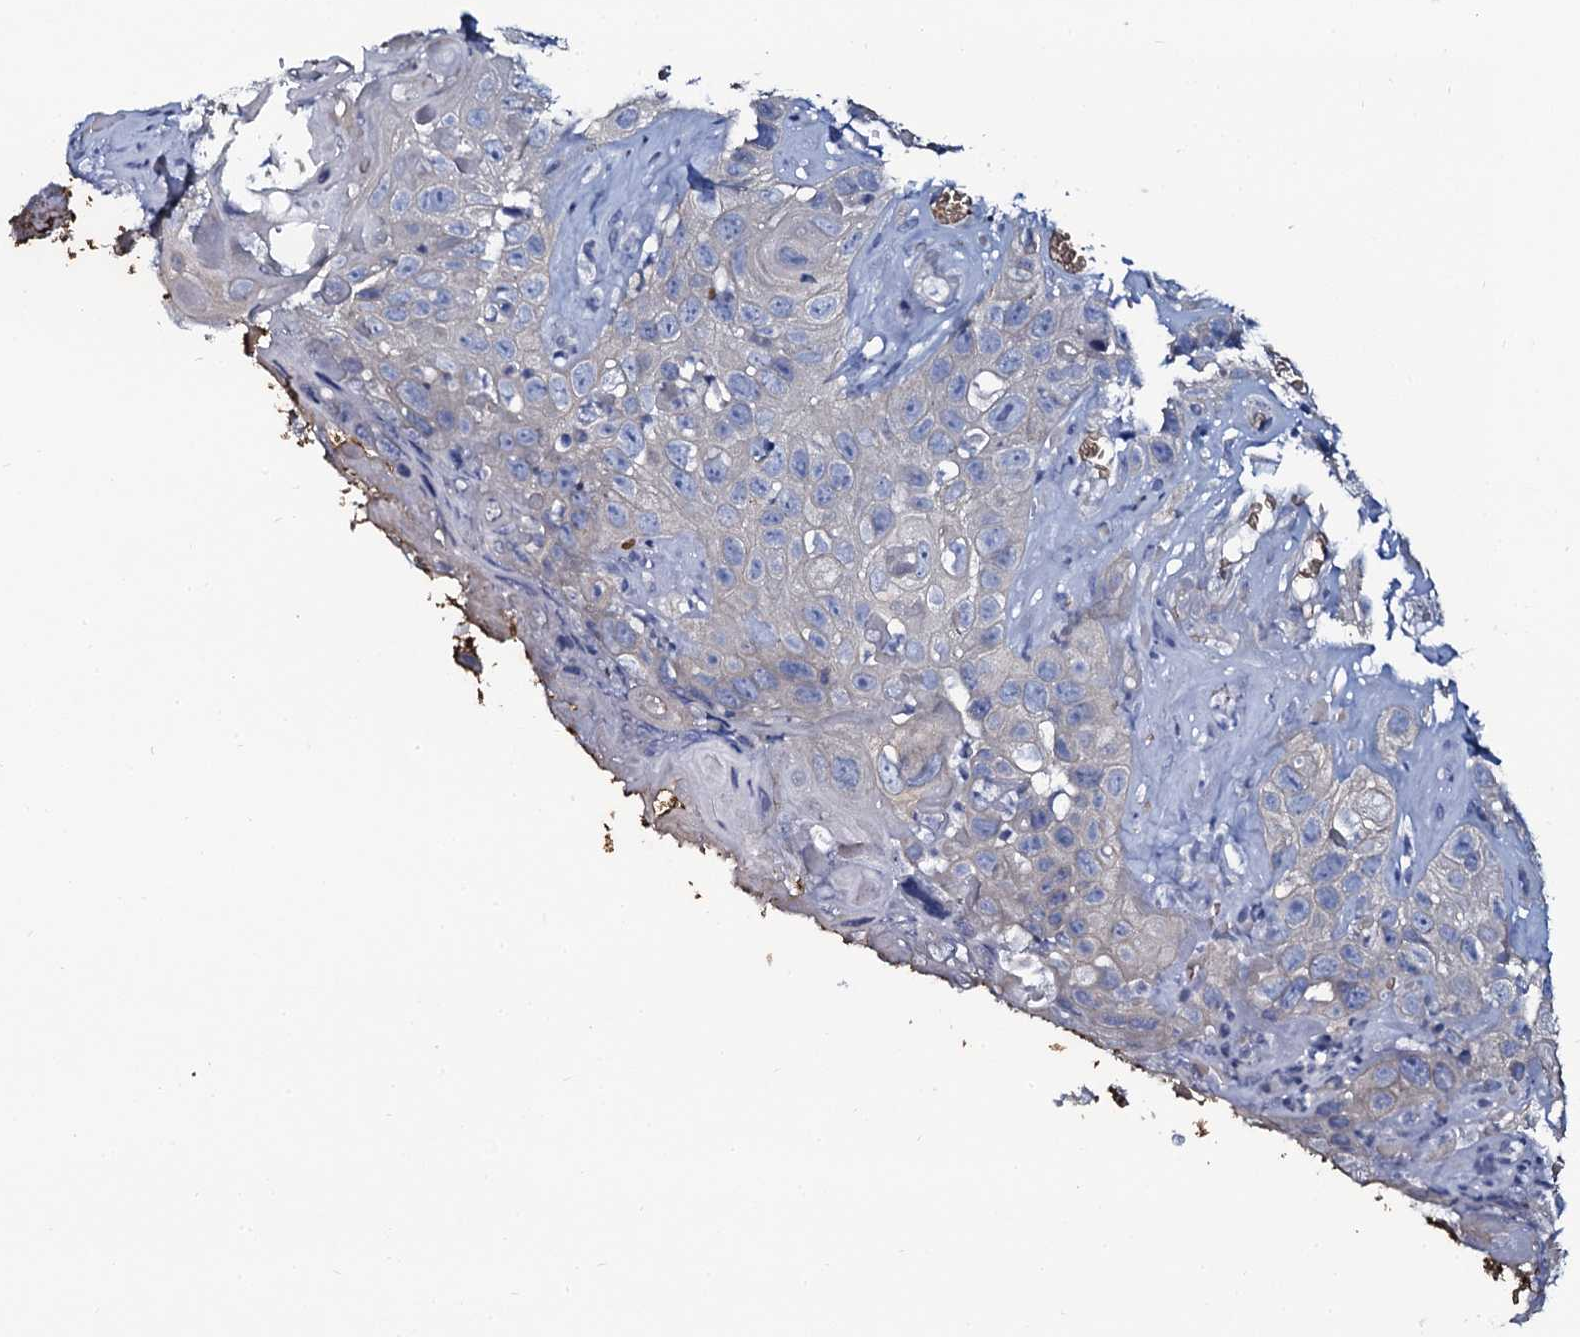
{"staining": {"intensity": "negative", "quantity": "none", "location": "none"}, "tissue": "skin cancer", "cell_type": "Tumor cells", "image_type": "cancer", "snomed": [{"axis": "morphology", "description": "Squamous cell carcinoma, NOS"}, {"axis": "topography", "description": "Skin"}], "caption": "This is an immunohistochemistry (IHC) histopathology image of skin cancer (squamous cell carcinoma). There is no positivity in tumor cells.", "gene": "C10orf88", "patient": {"sex": "male", "age": 55}}